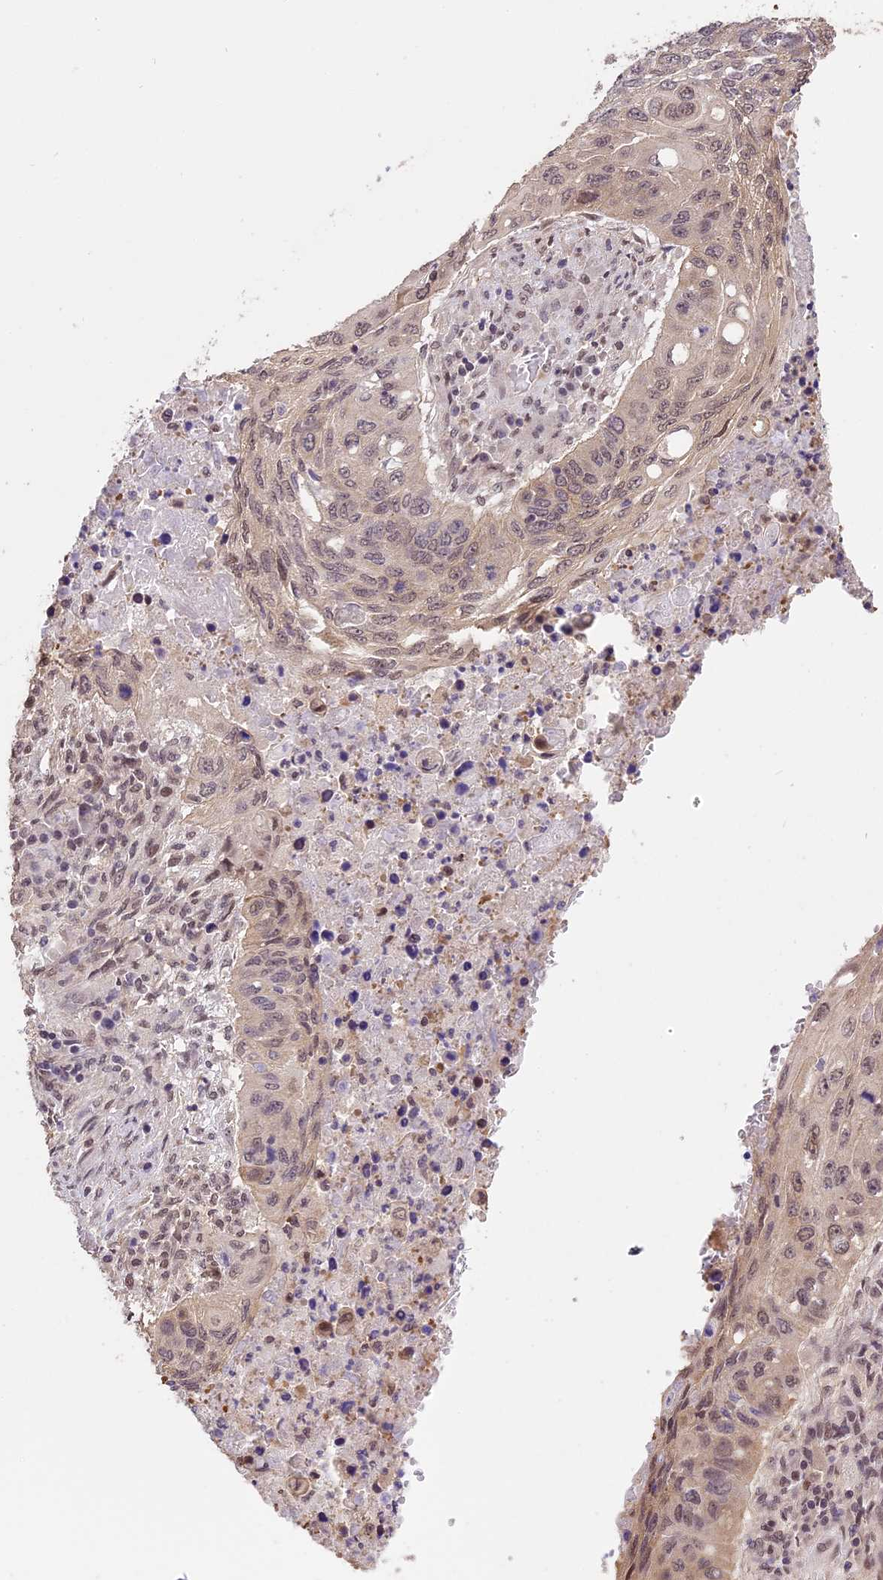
{"staining": {"intensity": "moderate", "quantity": "<25%", "location": "nuclear"}, "tissue": "lung cancer", "cell_type": "Tumor cells", "image_type": "cancer", "snomed": [{"axis": "morphology", "description": "Squamous cell carcinoma, NOS"}, {"axis": "topography", "description": "Lung"}], "caption": "Moderate nuclear protein positivity is present in approximately <25% of tumor cells in lung cancer (squamous cell carcinoma).", "gene": "TIGD7", "patient": {"sex": "female", "age": 63}}